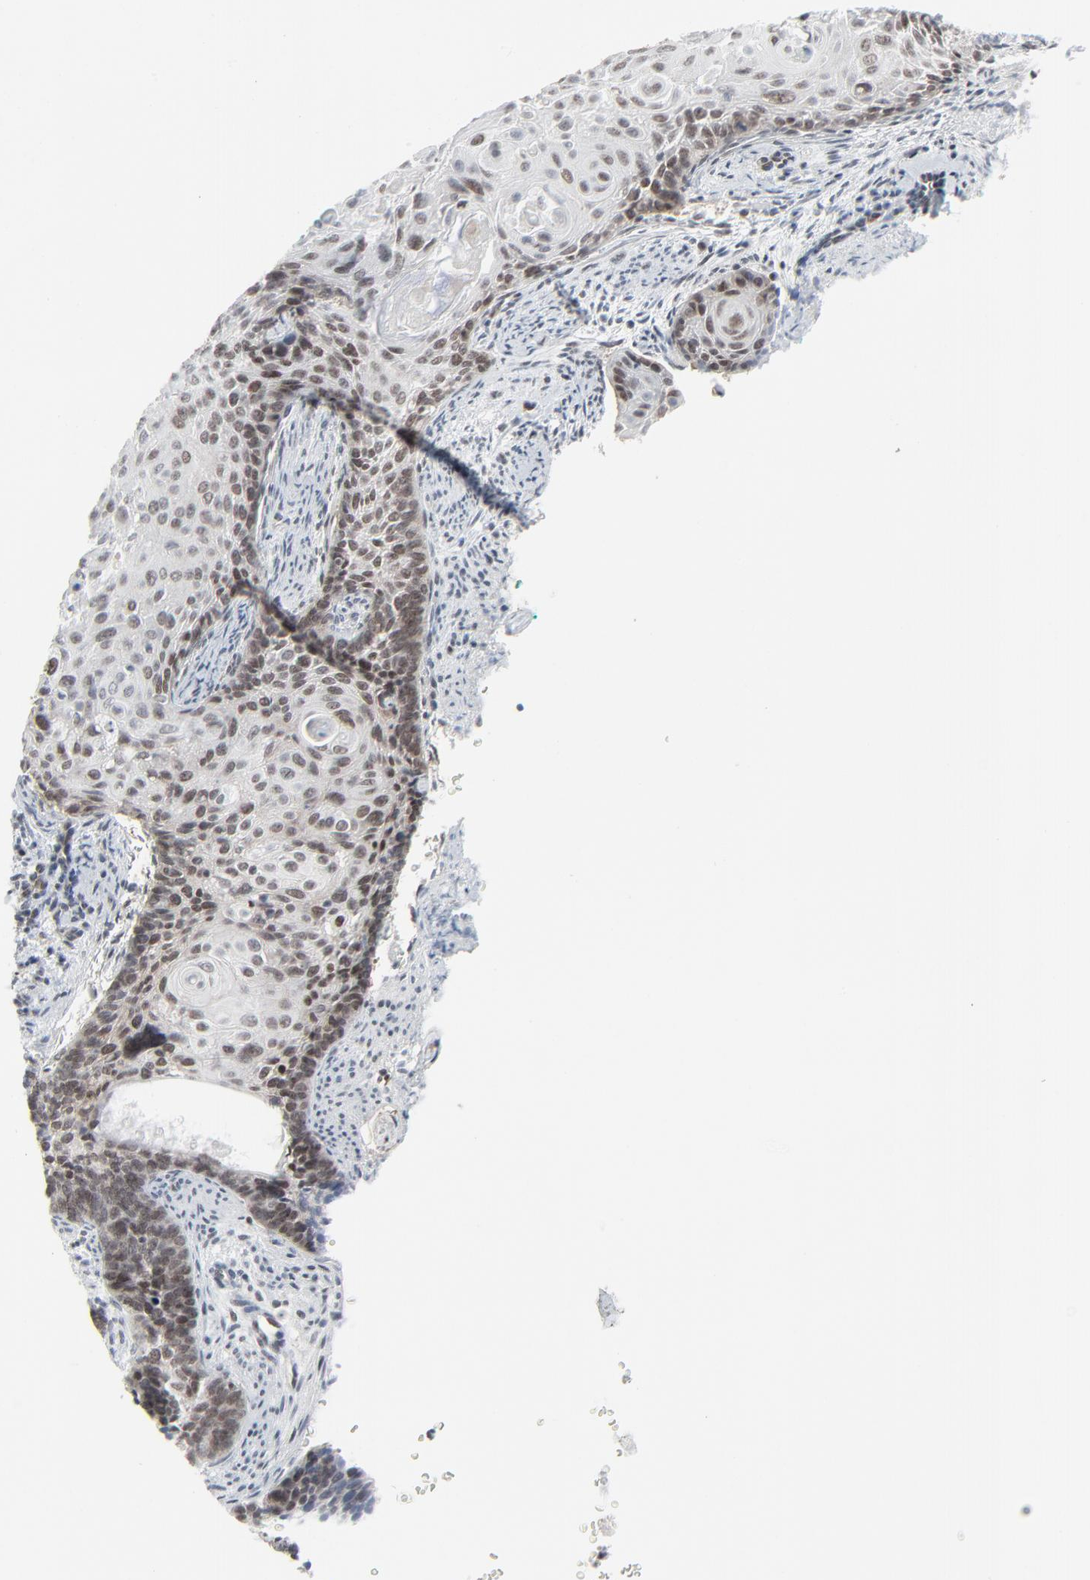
{"staining": {"intensity": "moderate", "quantity": "25%-75%", "location": "nuclear"}, "tissue": "cervical cancer", "cell_type": "Tumor cells", "image_type": "cancer", "snomed": [{"axis": "morphology", "description": "Squamous cell carcinoma, NOS"}, {"axis": "topography", "description": "Cervix"}], "caption": "Immunohistochemical staining of cervical squamous cell carcinoma reveals medium levels of moderate nuclear protein positivity in about 25%-75% of tumor cells.", "gene": "FBXO28", "patient": {"sex": "female", "age": 33}}